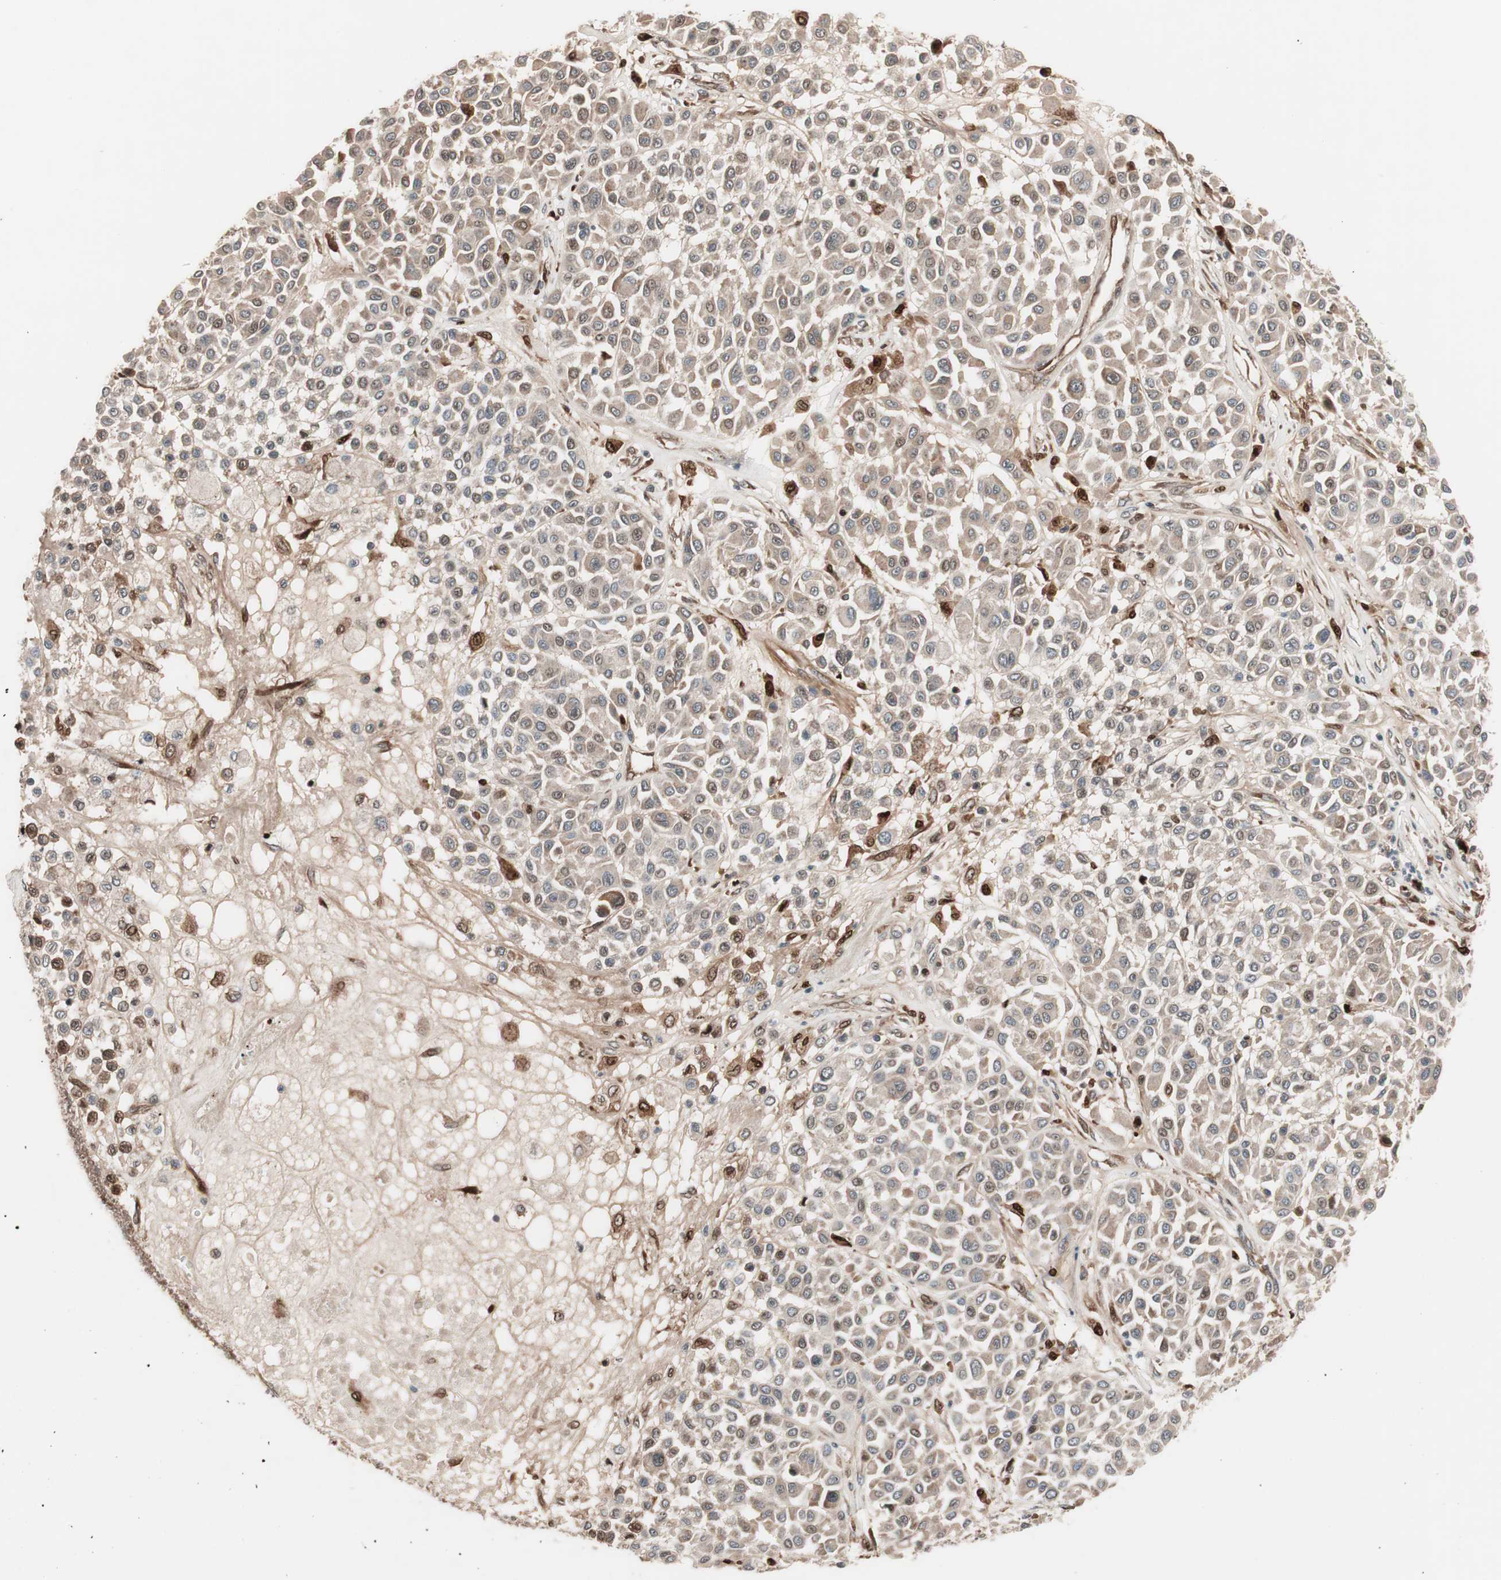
{"staining": {"intensity": "moderate", "quantity": ">75%", "location": "cytoplasmic/membranous,nuclear"}, "tissue": "melanoma", "cell_type": "Tumor cells", "image_type": "cancer", "snomed": [{"axis": "morphology", "description": "Malignant melanoma, Metastatic site"}, {"axis": "topography", "description": "Soft tissue"}], "caption": "IHC staining of malignant melanoma (metastatic site), which shows medium levels of moderate cytoplasmic/membranous and nuclear staining in approximately >75% of tumor cells indicating moderate cytoplasmic/membranous and nuclear protein staining. The staining was performed using DAB (brown) for protein detection and nuclei were counterstained in hematoxylin (blue).", "gene": "NF2", "patient": {"sex": "male", "age": 41}}